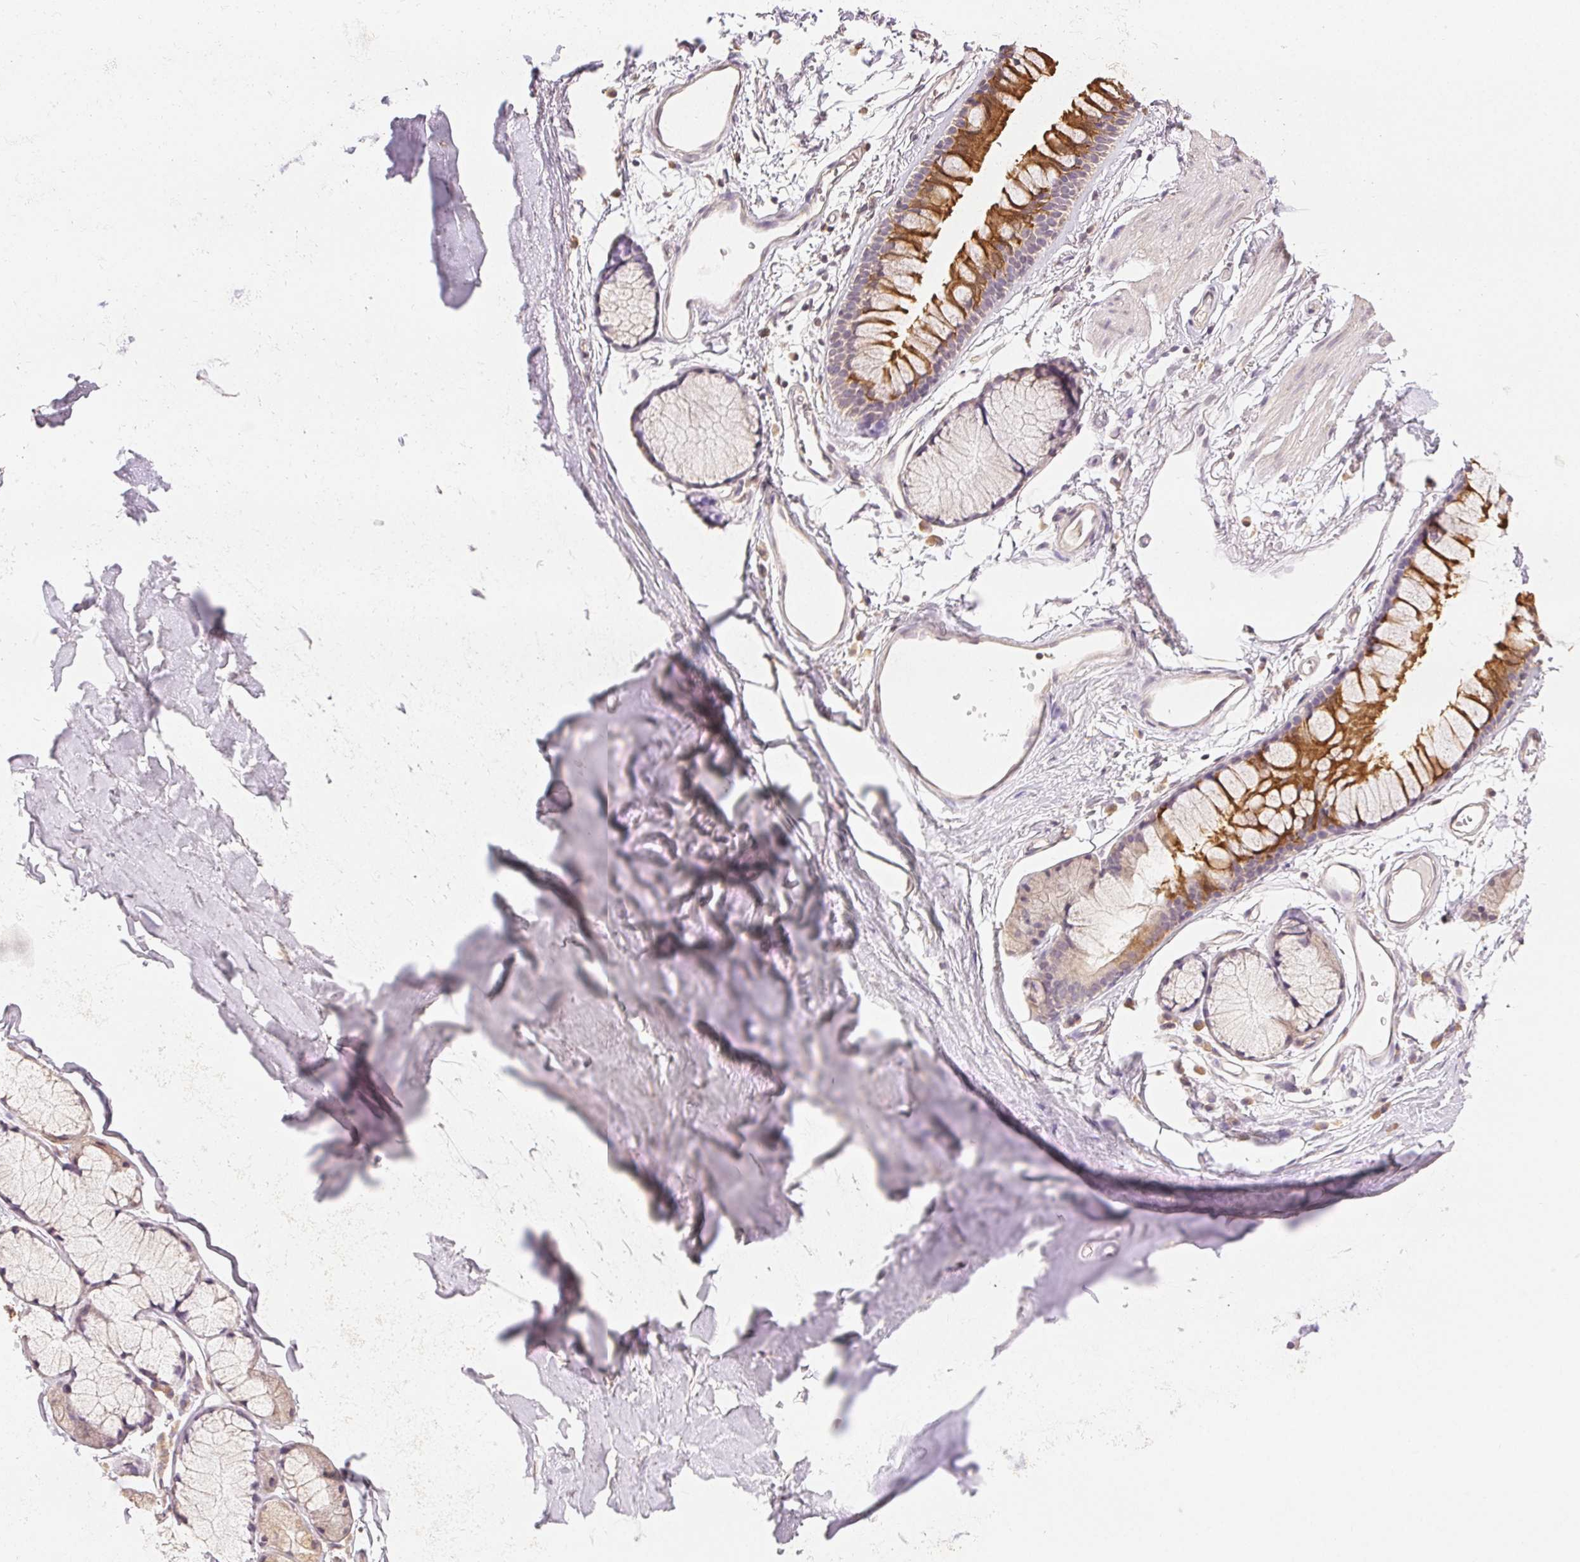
{"staining": {"intensity": "negative", "quantity": "none", "location": "none"}, "tissue": "adipose tissue", "cell_type": "Adipocytes", "image_type": "normal", "snomed": [{"axis": "morphology", "description": "Normal tissue, NOS"}, {"axis": "topography", "description": "Cartilage tissue"}, {"axis": "topography", "description": "Bronchus"}], "caption": "Histopathology image shows no significant protein positivity in adipocytes of benign adipose tissue.", "gene": "SEZ6L2", "patient": {"sex": "female", "age": 79}}